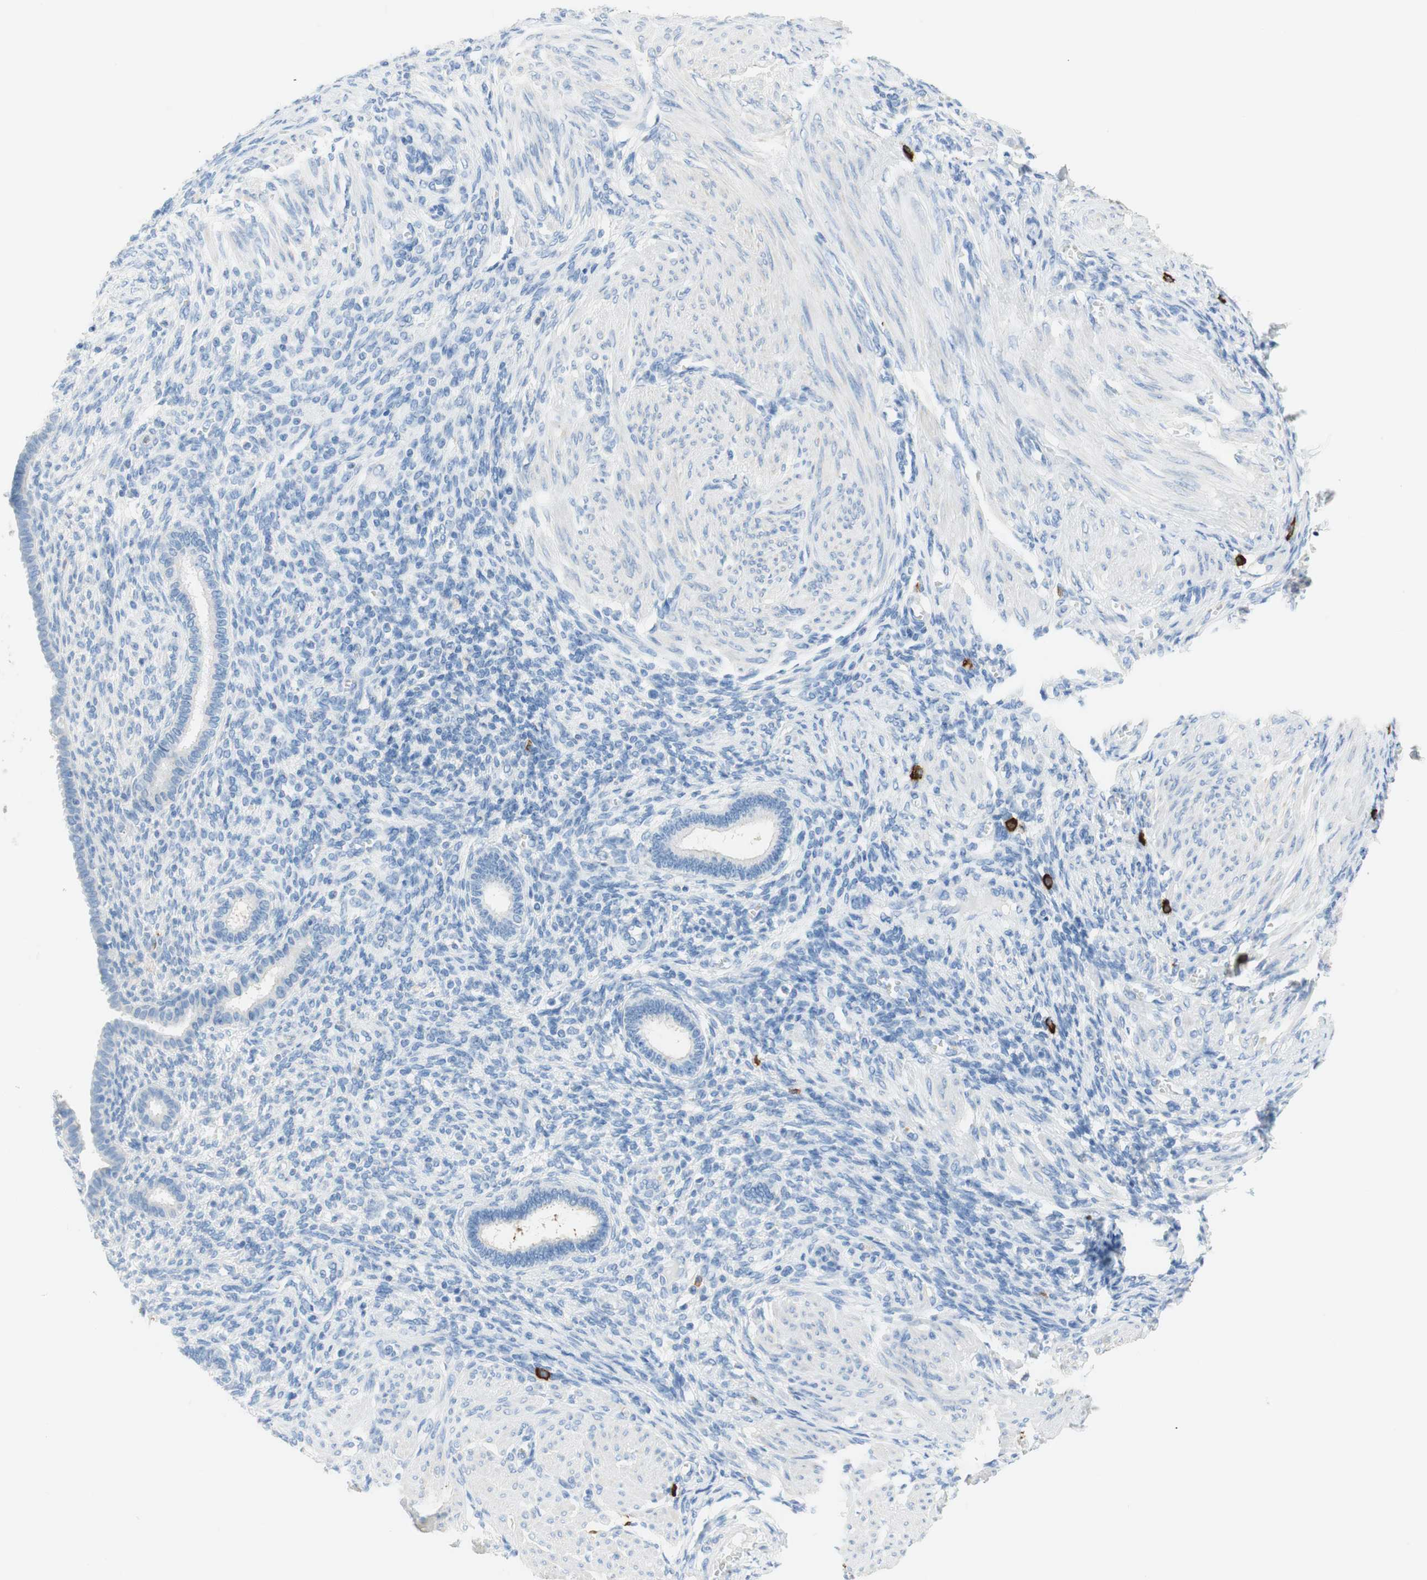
{"staining": {"intensity": "negative", "quantity": "none", "location": "none"}, "tissue": "endometrium", "cell_type": "Cells in endometrial stroma", "image_type": "normal", "snomed": [{"axis": "morphology", "description": "Normal tissue, NOS"}, {"axis": "topography", "description": "Endometrium"}], "caption": "DAB immunohistochemical staining of unremarkable human endometrium exhibits no significant expression in cells in endometrial stroma.", "gene": "CEACAM1", "patient": {"sex": "female", "age": 72}}